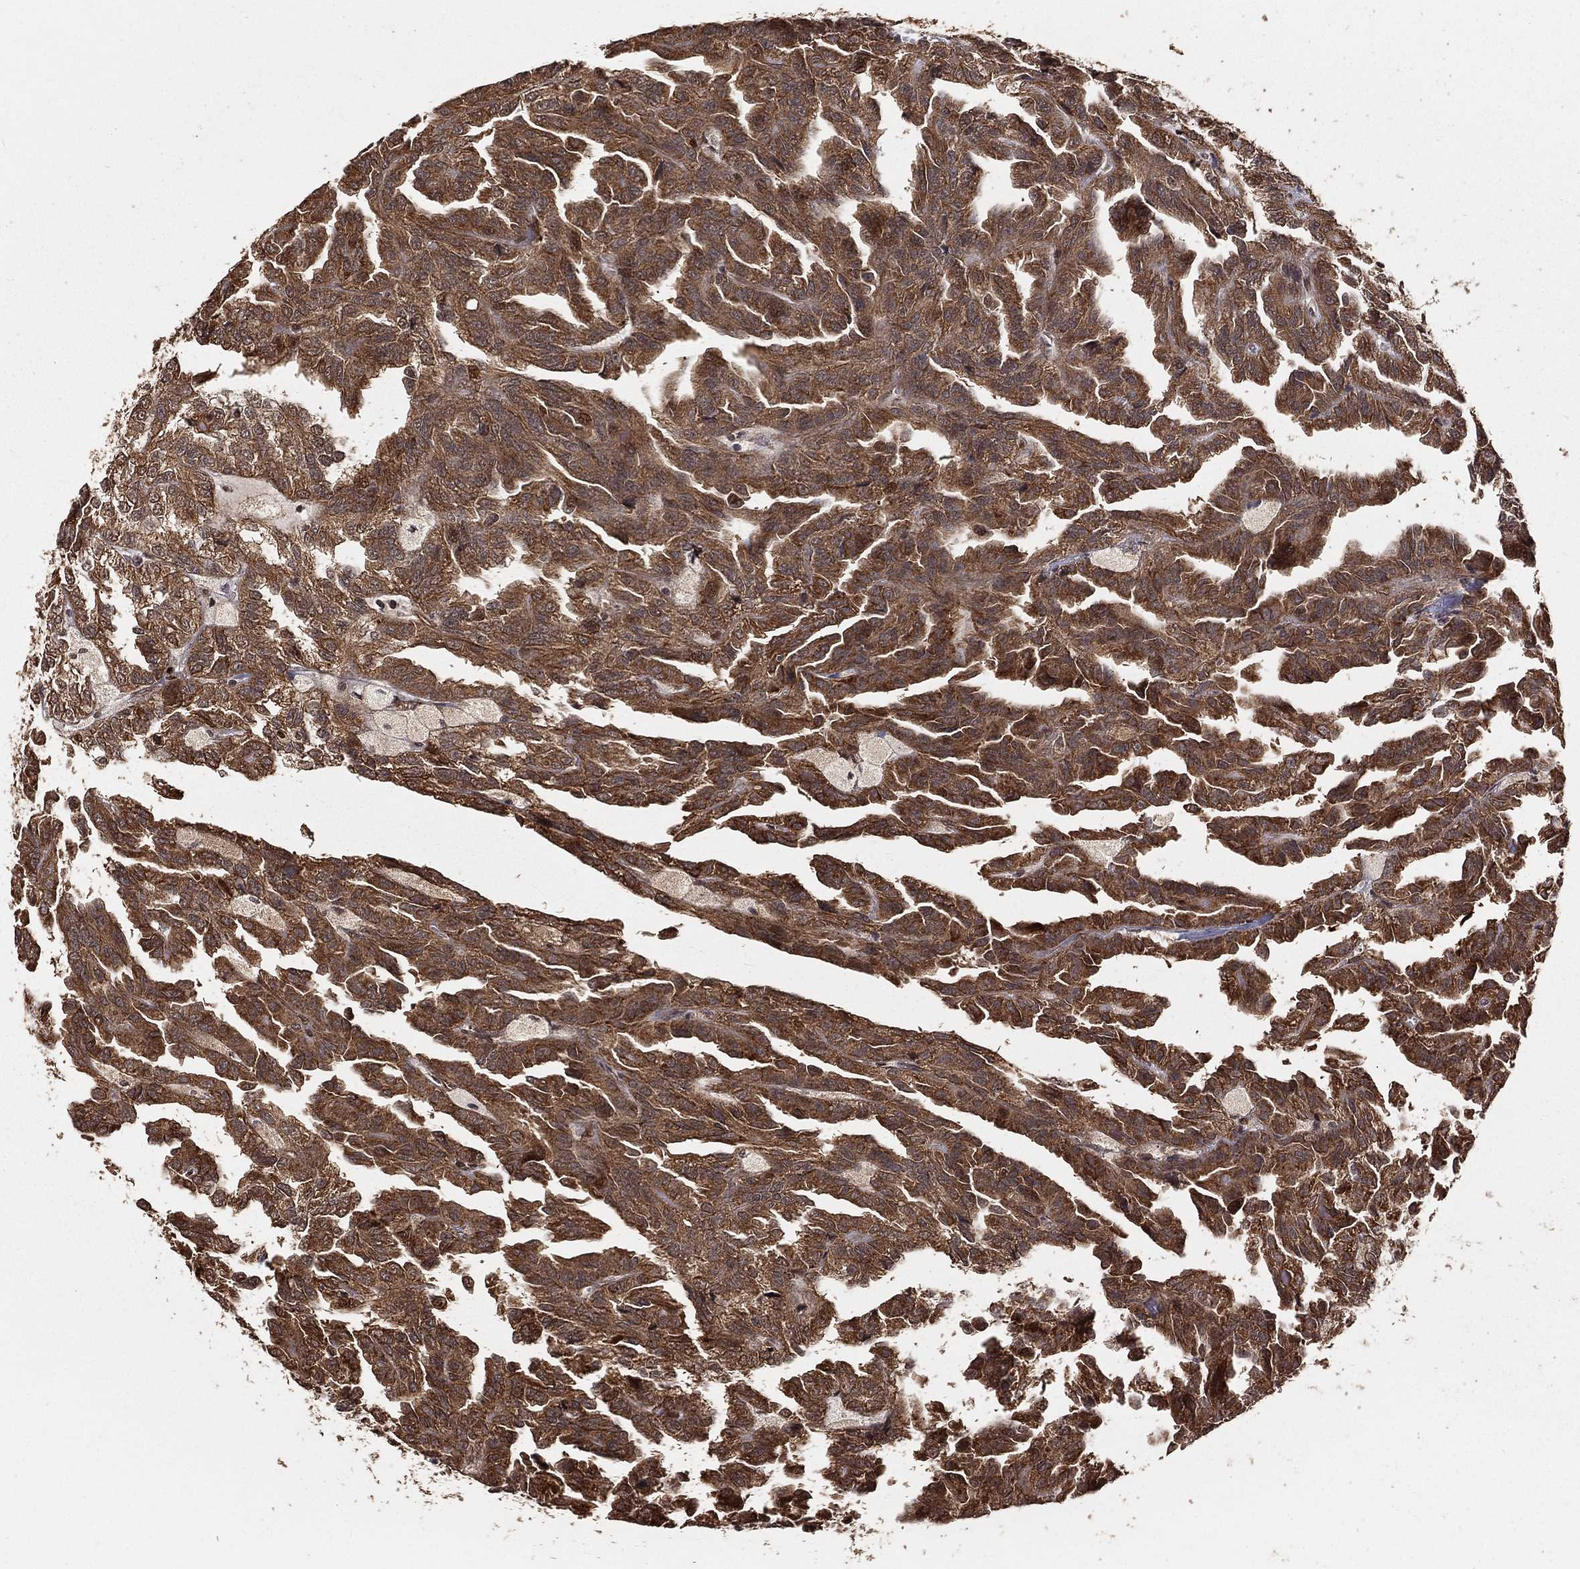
{"staining": {"intensity": "moderate", "quantity": ">75%", "location": "cytoplasmic/membranous"}, "tissue": "renal cancer", "cell_type": "Tumor cells", "image_type": "cancer", "snomed": [{"axis": "morphology", "description": "Adenocarcinoma, NOS"}, {"axis": "topography", "description": "Kidney"}], "caption": "Protein expression analysis of human renal cancer reveals moderate cytoplasmic/membranous expression in approximately >75% of tumor cells.", "gene": "MAPK1", "patient": {"sex": "male", "age": 79}}